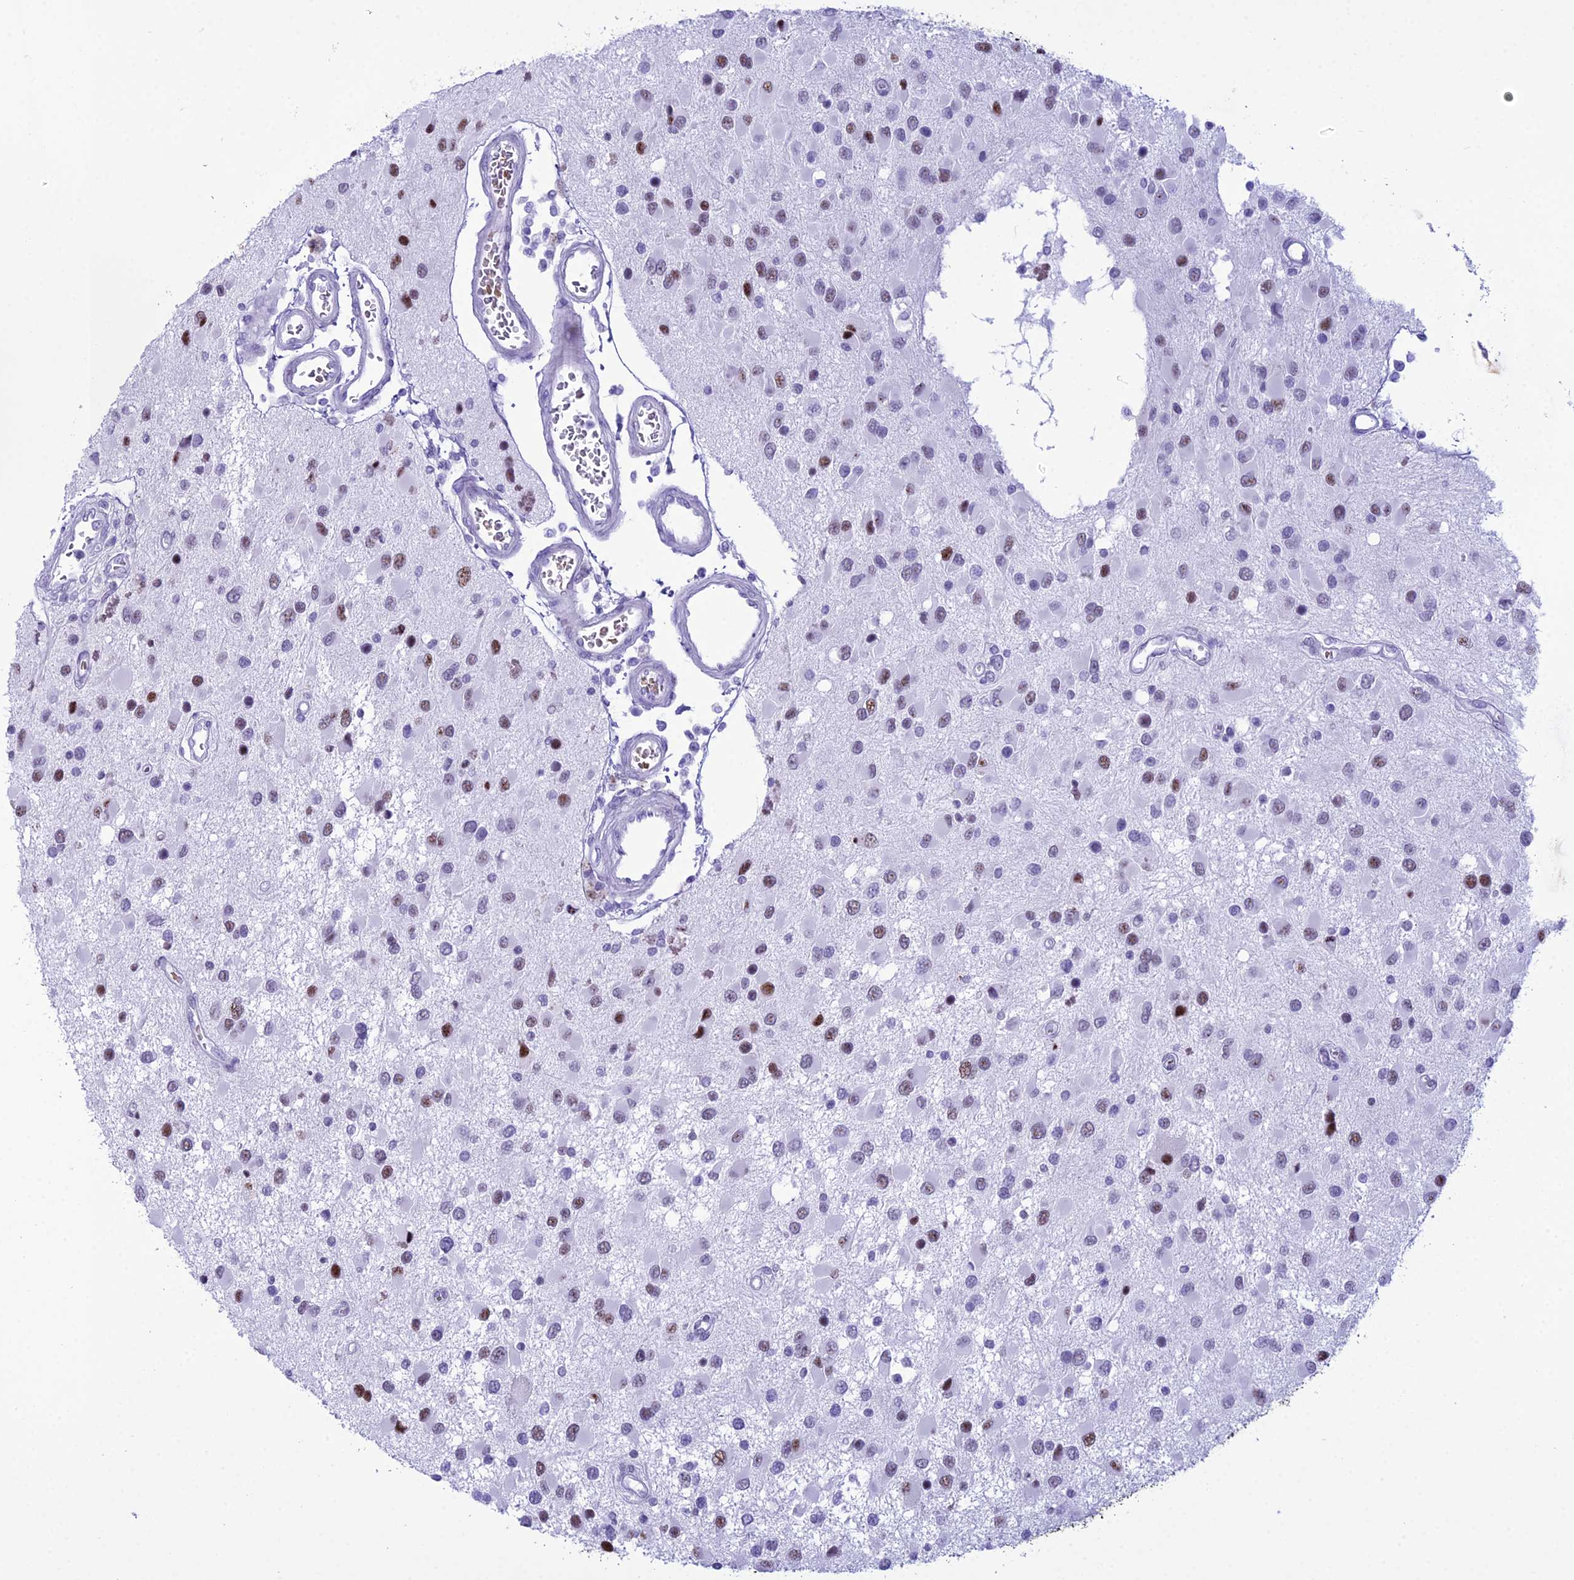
{"staining": {"intensity": "moderate", "quantity": "<25%", "location": "nuclear"}, "tissue": "glioma", "cell_type": "Tumor cells", "image_type": "cancer", "snomed": [{"axis": "morphology", "description": "Glioma, malignant, High grade"}, {"axis": "topography", "description": "Brain"}], "caption": "A photomicrograph of malignant high-grade glioma stained for a protein demonstrates moderate nuclear brown staining in tumor cells.", "gene": "RNPS1", "patient": {"sex": "male", "age": 53}}